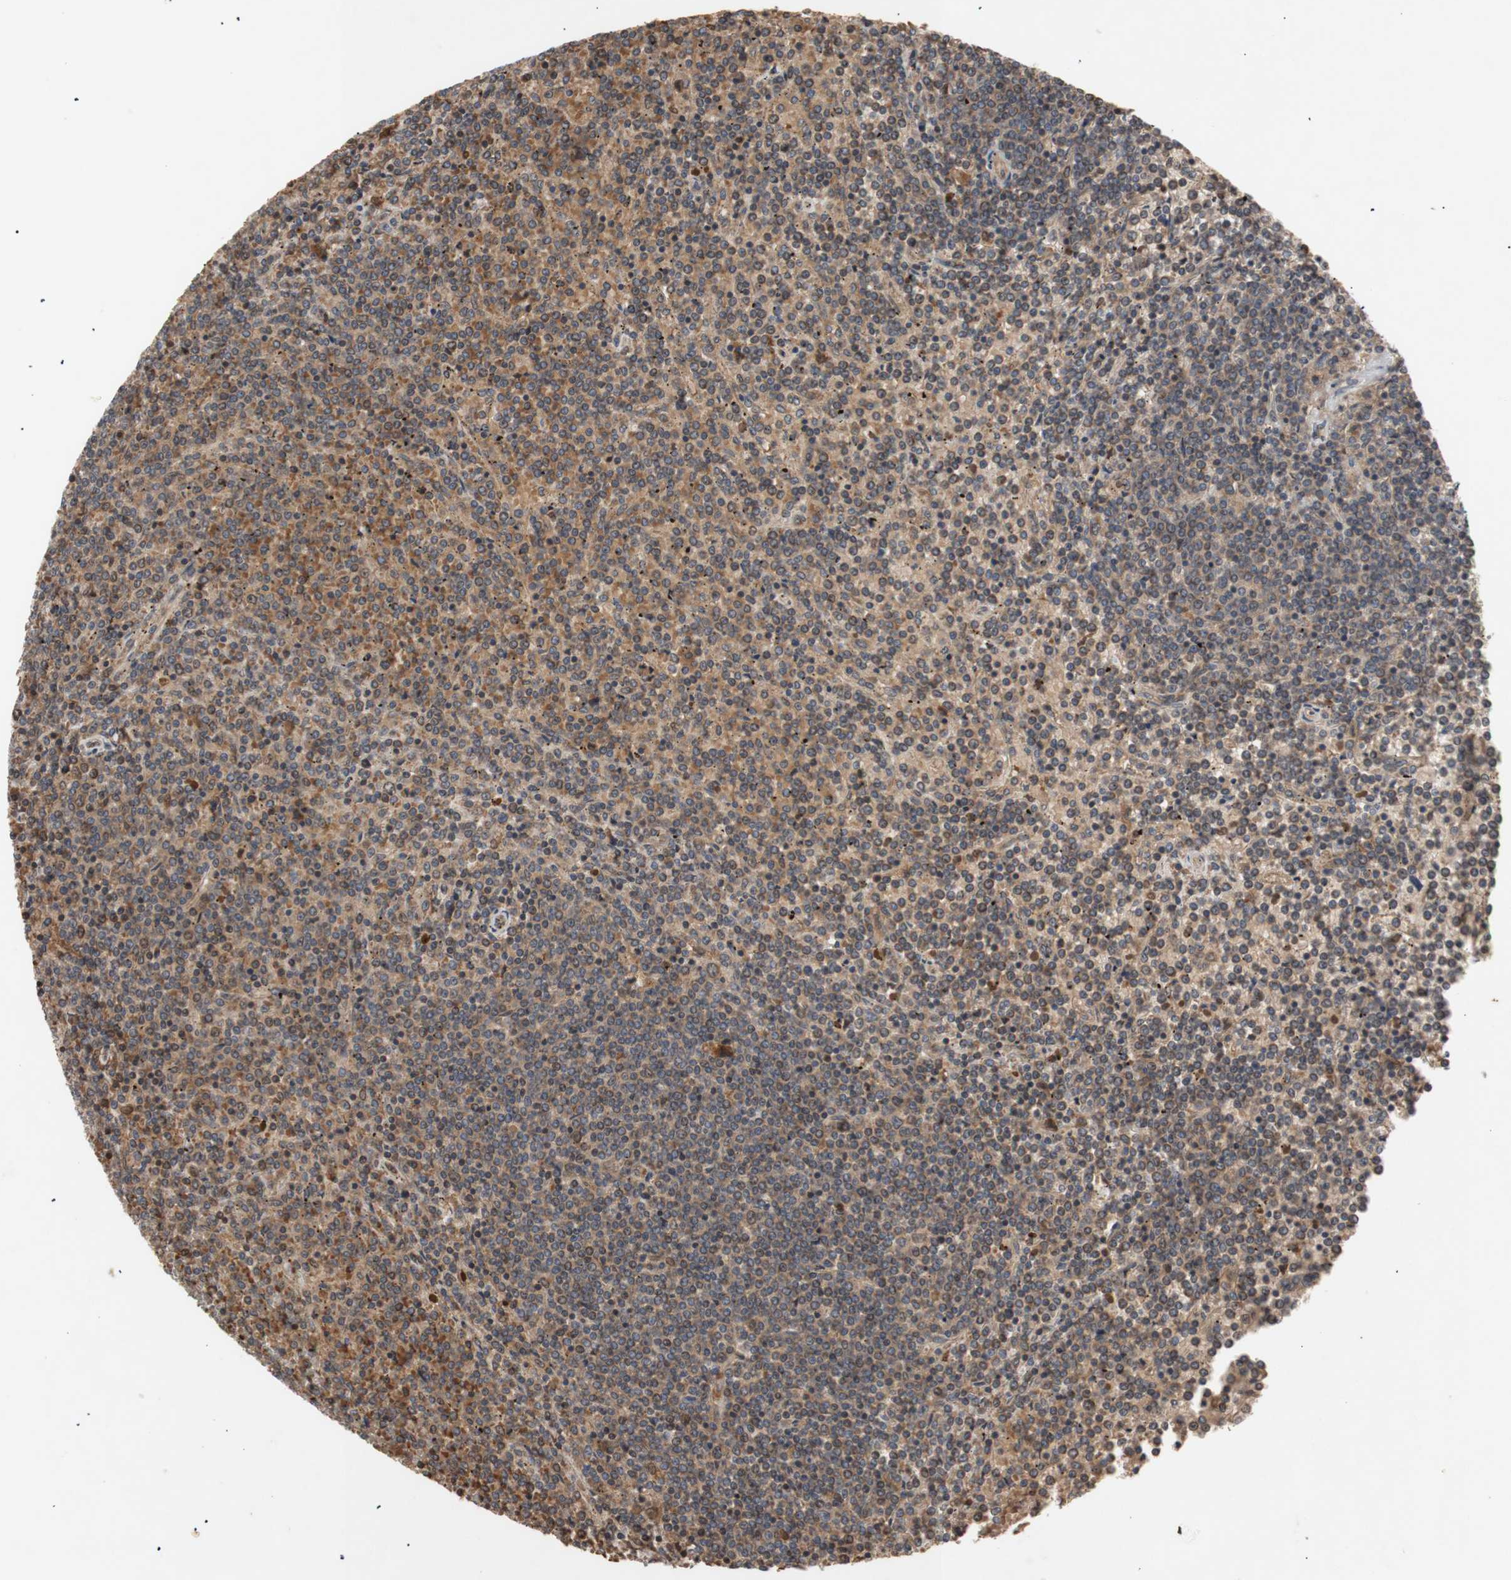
{"staining": {"intensity": "moderate", "quantity": ">75%", "location": "cytoplasmic/membranous"}, "tissue": "lymphoma", "cell_type": "Tumor cells", "image_type": "cancer", "snomed": [{"axis": "morphology", "description": "Malignant lymphoma, non-Hodgkin's type, Low grade"}, {"axis": "topography", "description": "Spleen"}], "caption": "Malignant lymphoma, non-Hodgkin's type (low-grade) stained for a protein reveals moderate cytoplasmic/membranous positivity in tumor cells. The protein of interest is stained brown, and the nuclei are stained in blue (DAB (3,3'-diaminobenzidine) IHC with brightfield microscopy, high magnification).", "gene": "PKN1", "patient": {"sex": "female", "age": 19}}